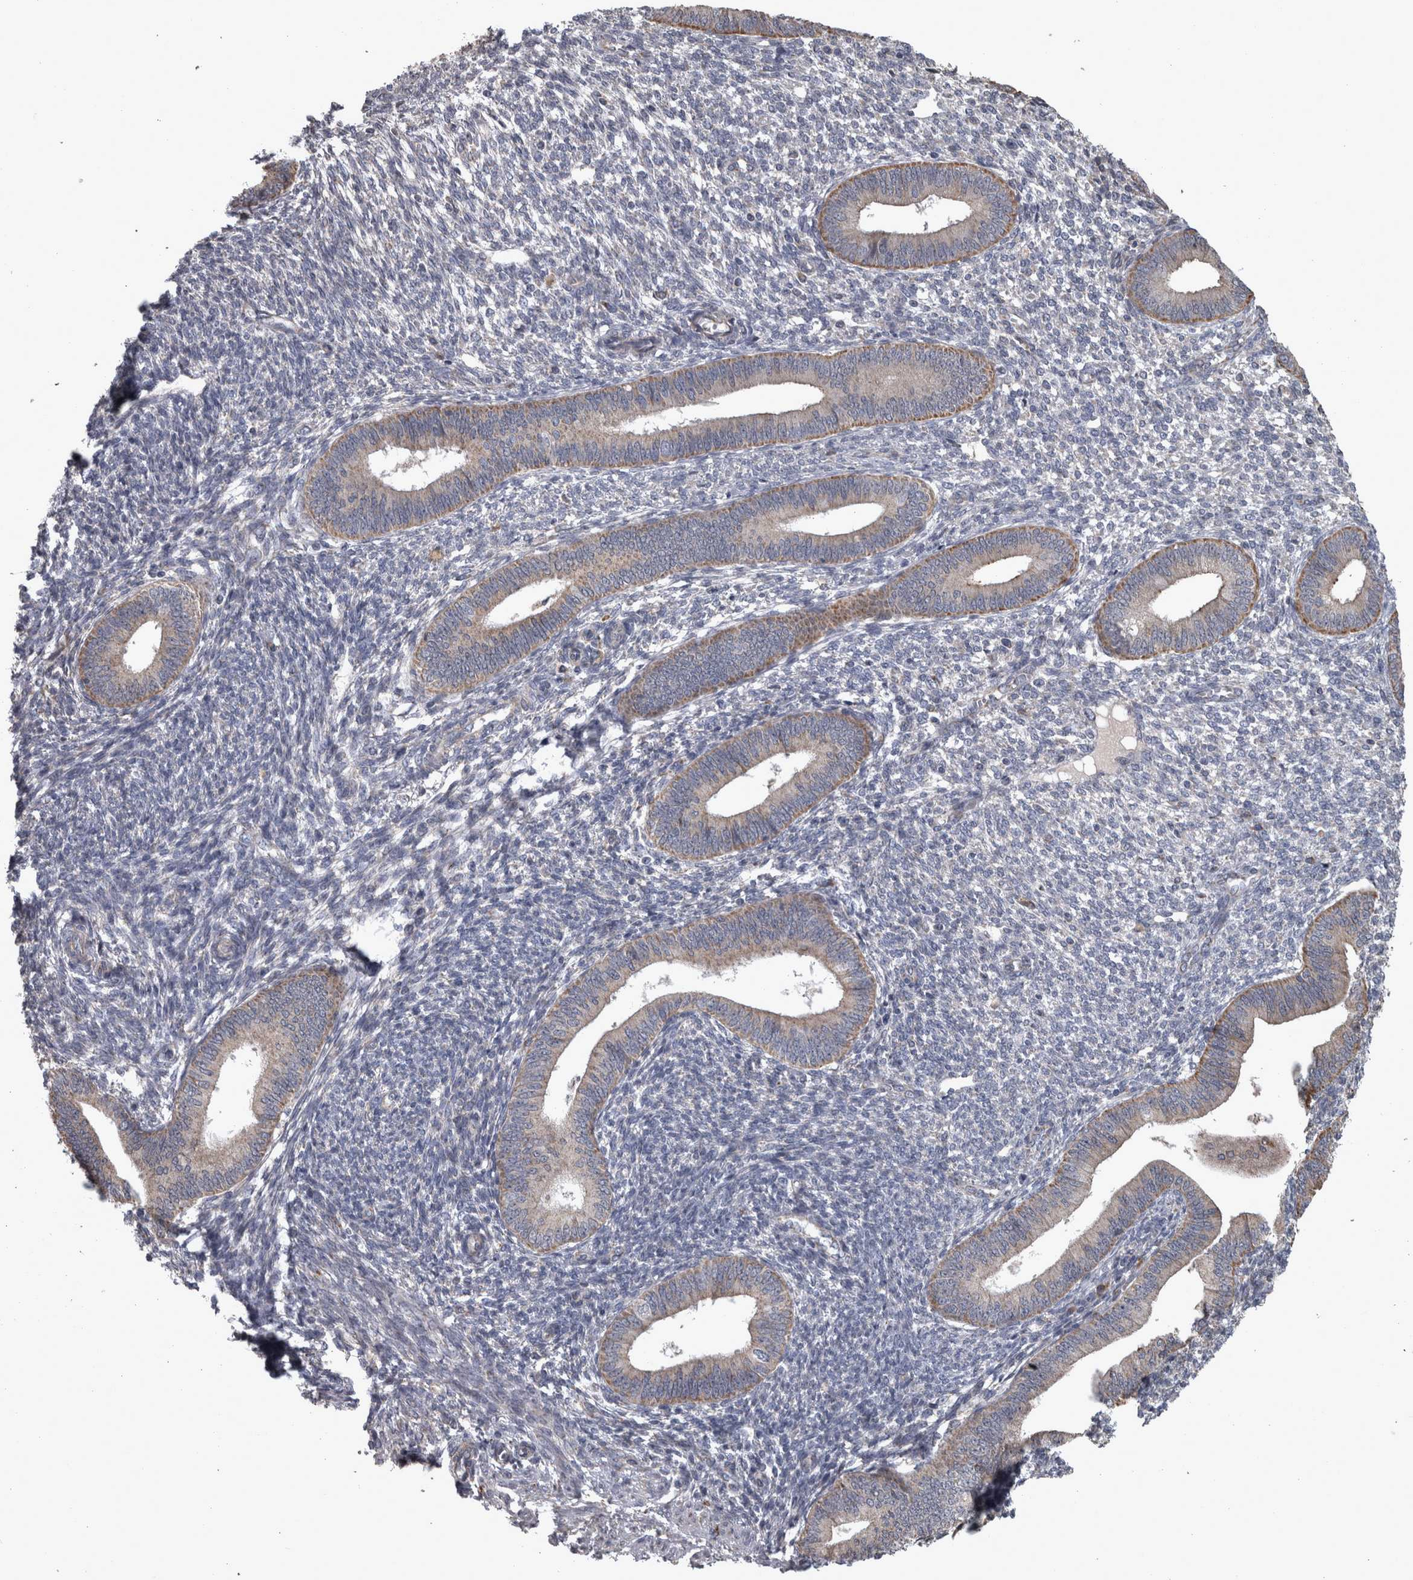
{"staining": {"intensity": "negative", "quantity": "none", "location": "none"}, "tissue": "endometrium", "cell_type": "Cells in endometrial stroma", "image_type": "normal", "snomed": [{"axis": "morphology", "description": "Normal tissue, NOS"}, {"axis": "topography", "description": "Endometrium"}], "caption": "Protein analysis of benign endometrium reveals no significant staining in cells in endometrial stroma.", "gene": "DBT", "patient": {"sex": "female", "age": 46}}